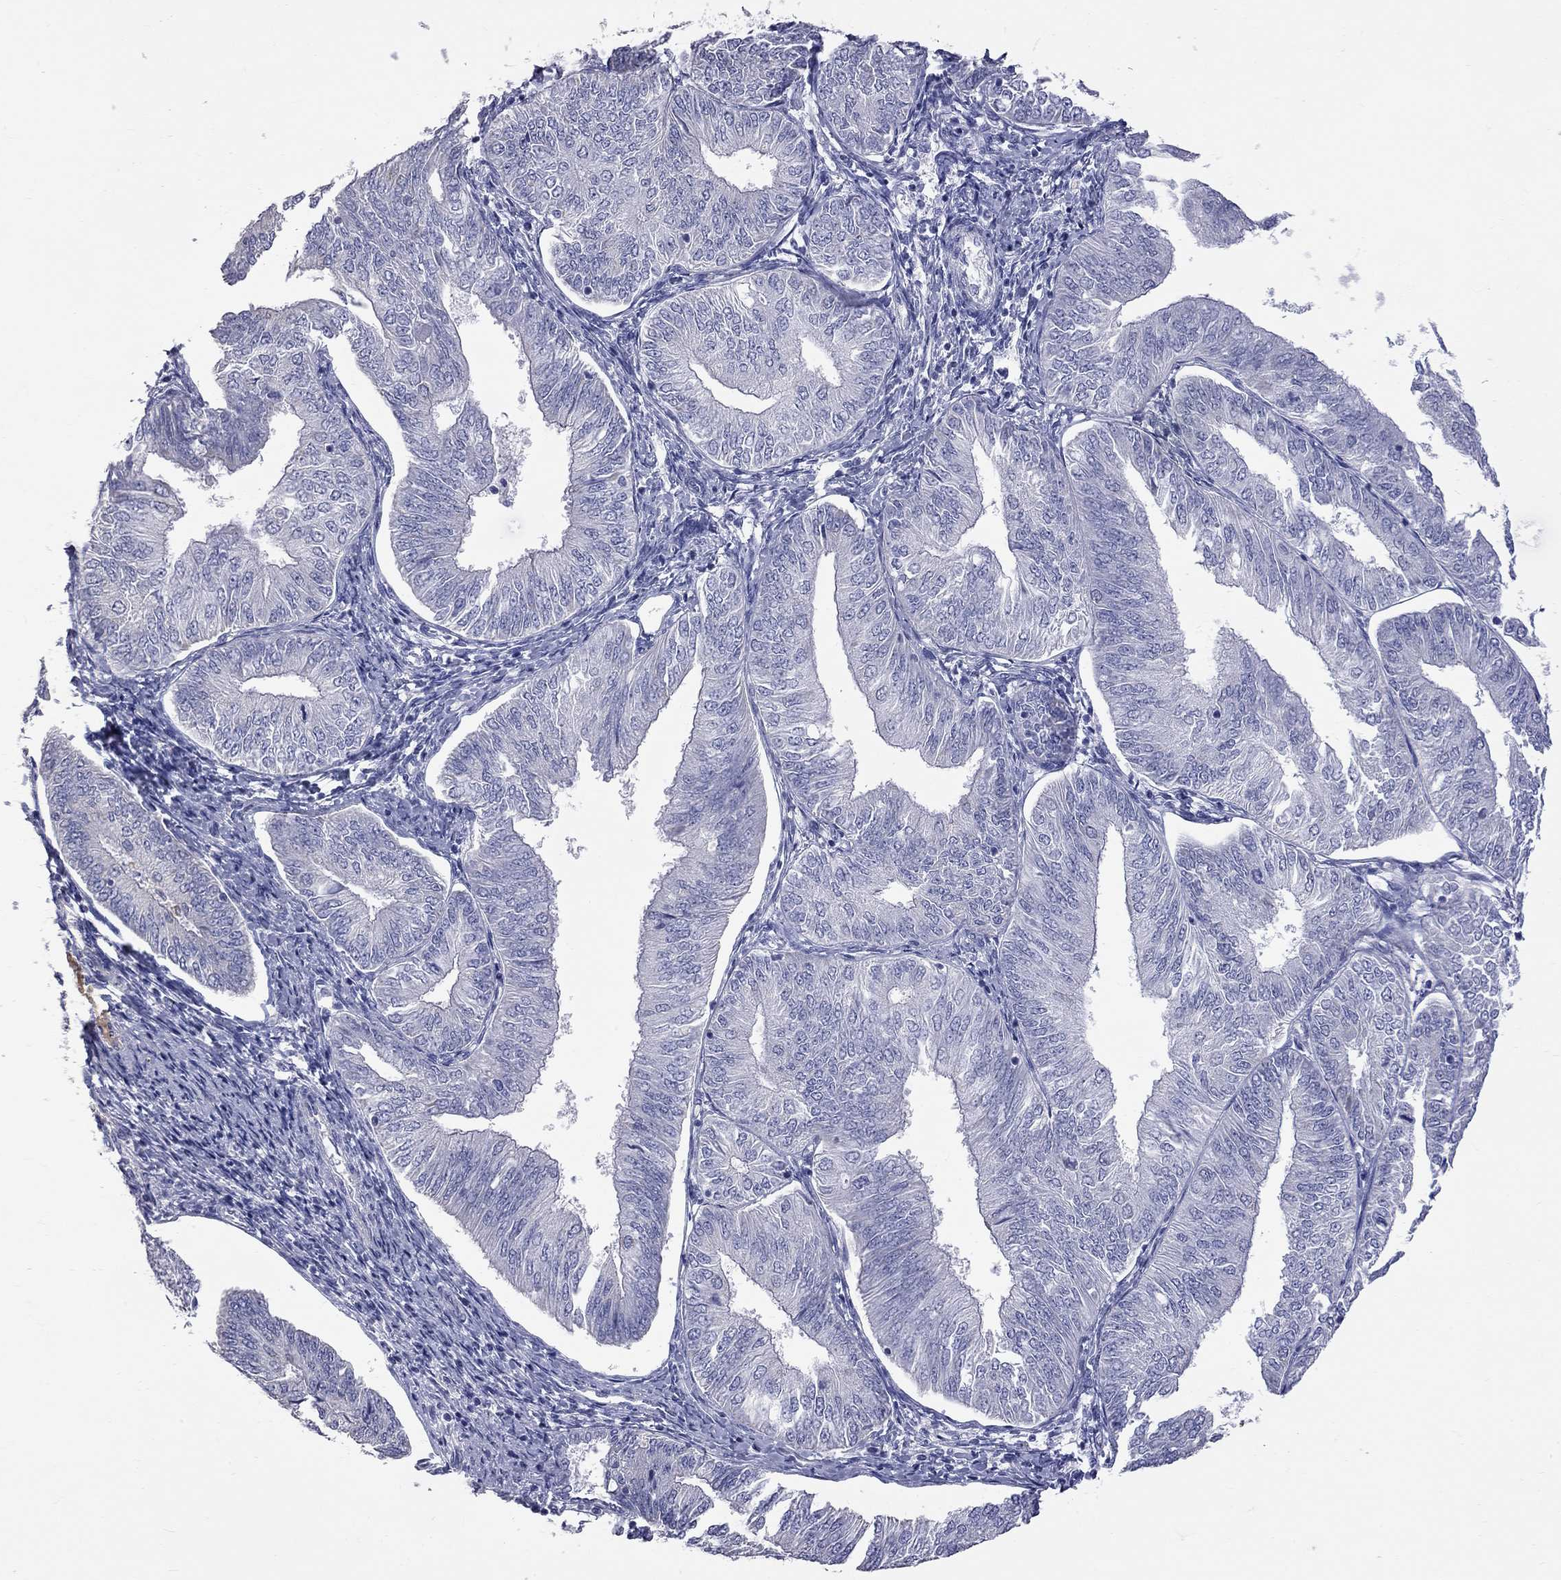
{"staining": {"intensity": "negative", "quantity": "none", "location": "none"}, "tissue": "endometrial cancer", "cell_type": "Tumor cells", "image_type": "cancer", "snomed": [{"axis": "morphology", "description": "Adenocarcinoma, NOS"}, {"axis": "topography", "description": "Endometrium"}], "caption": "Endometrial cancer stained for a protein using immunohistochemistry exhibits no expression tumor cells.", "gene": "KCND2", "patient": {"sex": "female", "age": 58}}